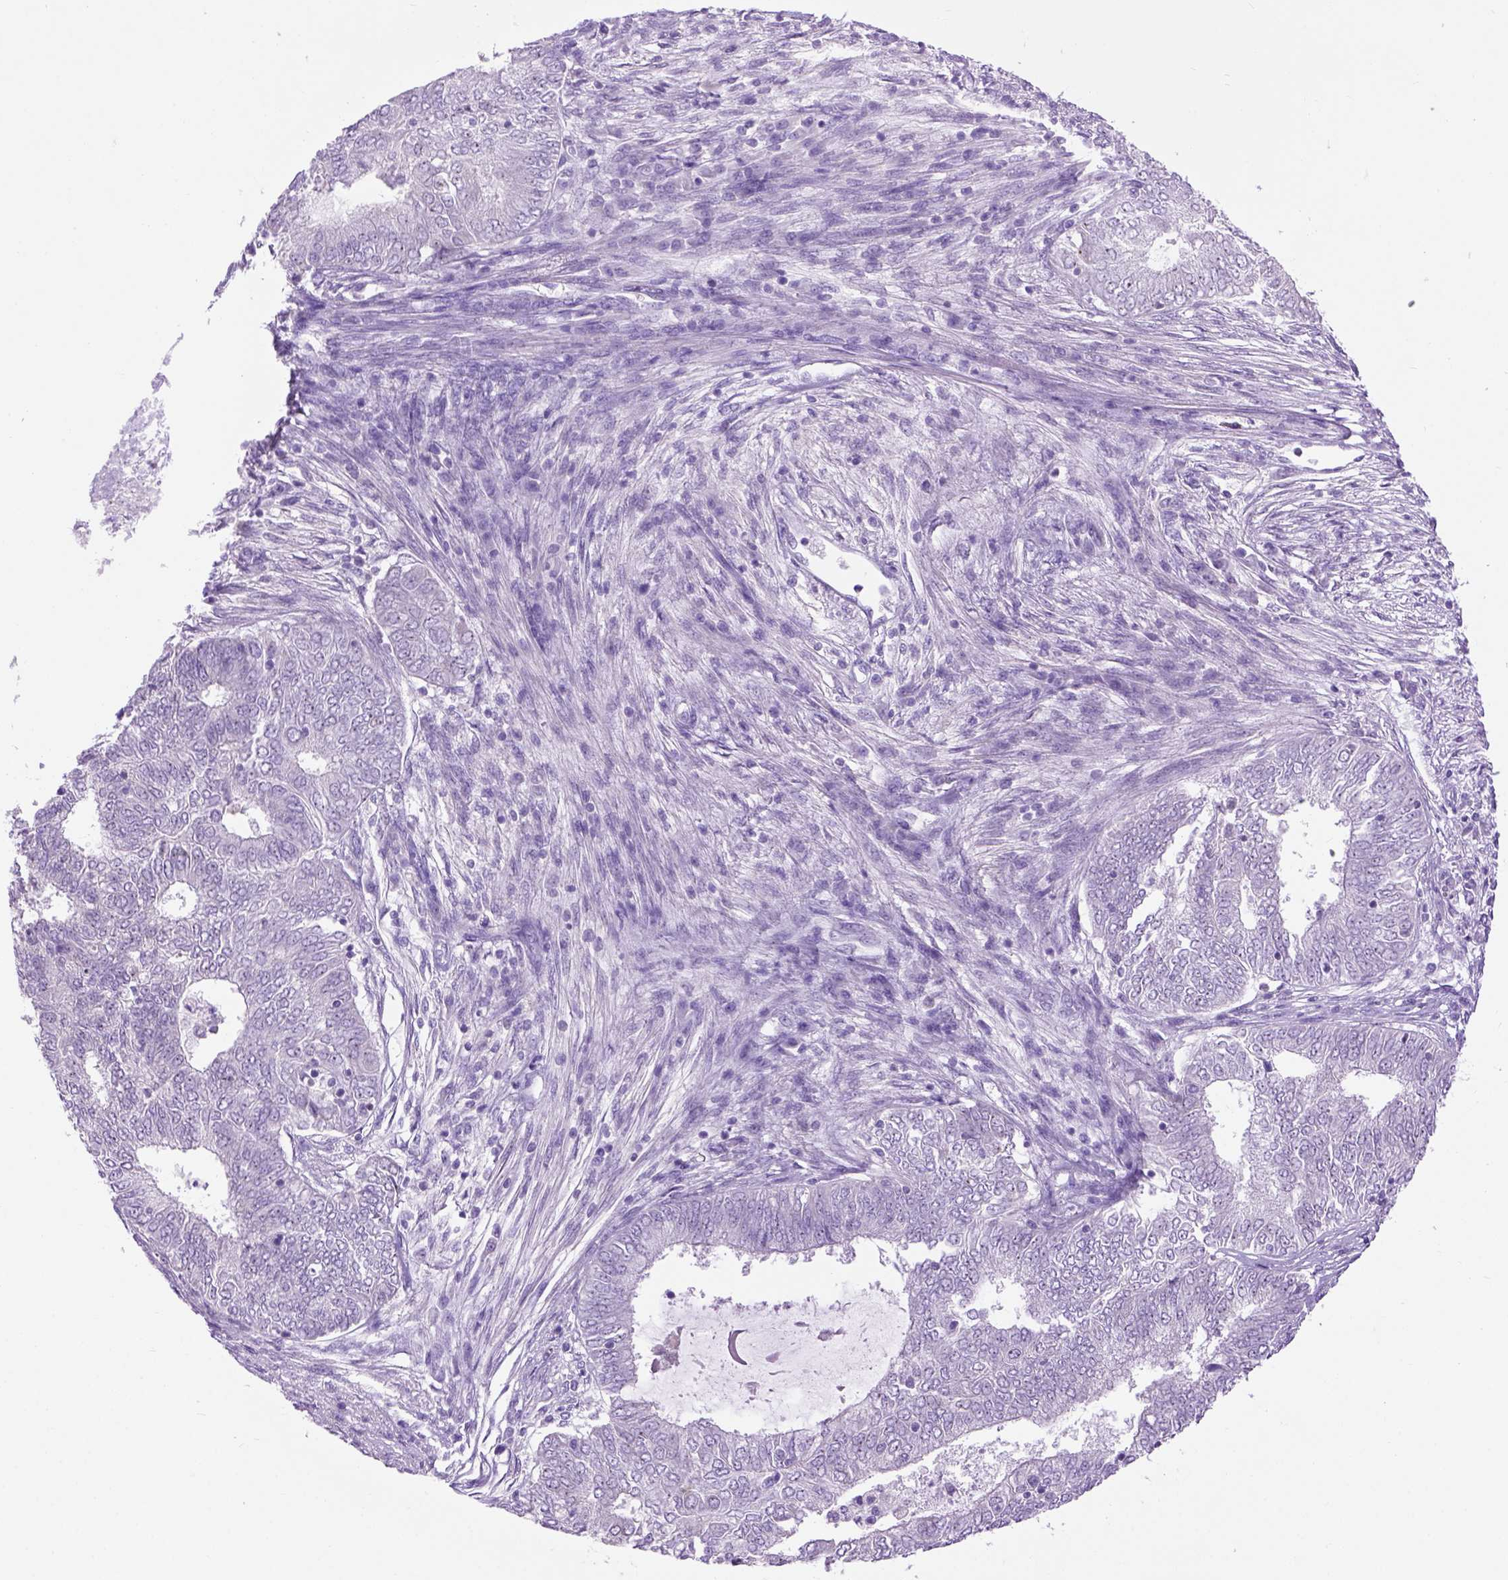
{"staining": {"intensity": "negative", "quantity": "none", "location": "none"}, "tissue": "endometrial cancer", "cell_type": "Tumor cells", "image_type": "cancer", "snomed": [{"axis": "morphology", "description": "Adenocarcinoma, NOS"}, {"axis": "topography", "description": "Endometrium"}], "caption": "This micrograph is of endometrial cancer stained with IHC to label a protein in brown with the nuclei are counter-stained blue. There is no staining in tumor cells.", "gene": "UTP4", "patient": {"sex": "female", "age": 62}}